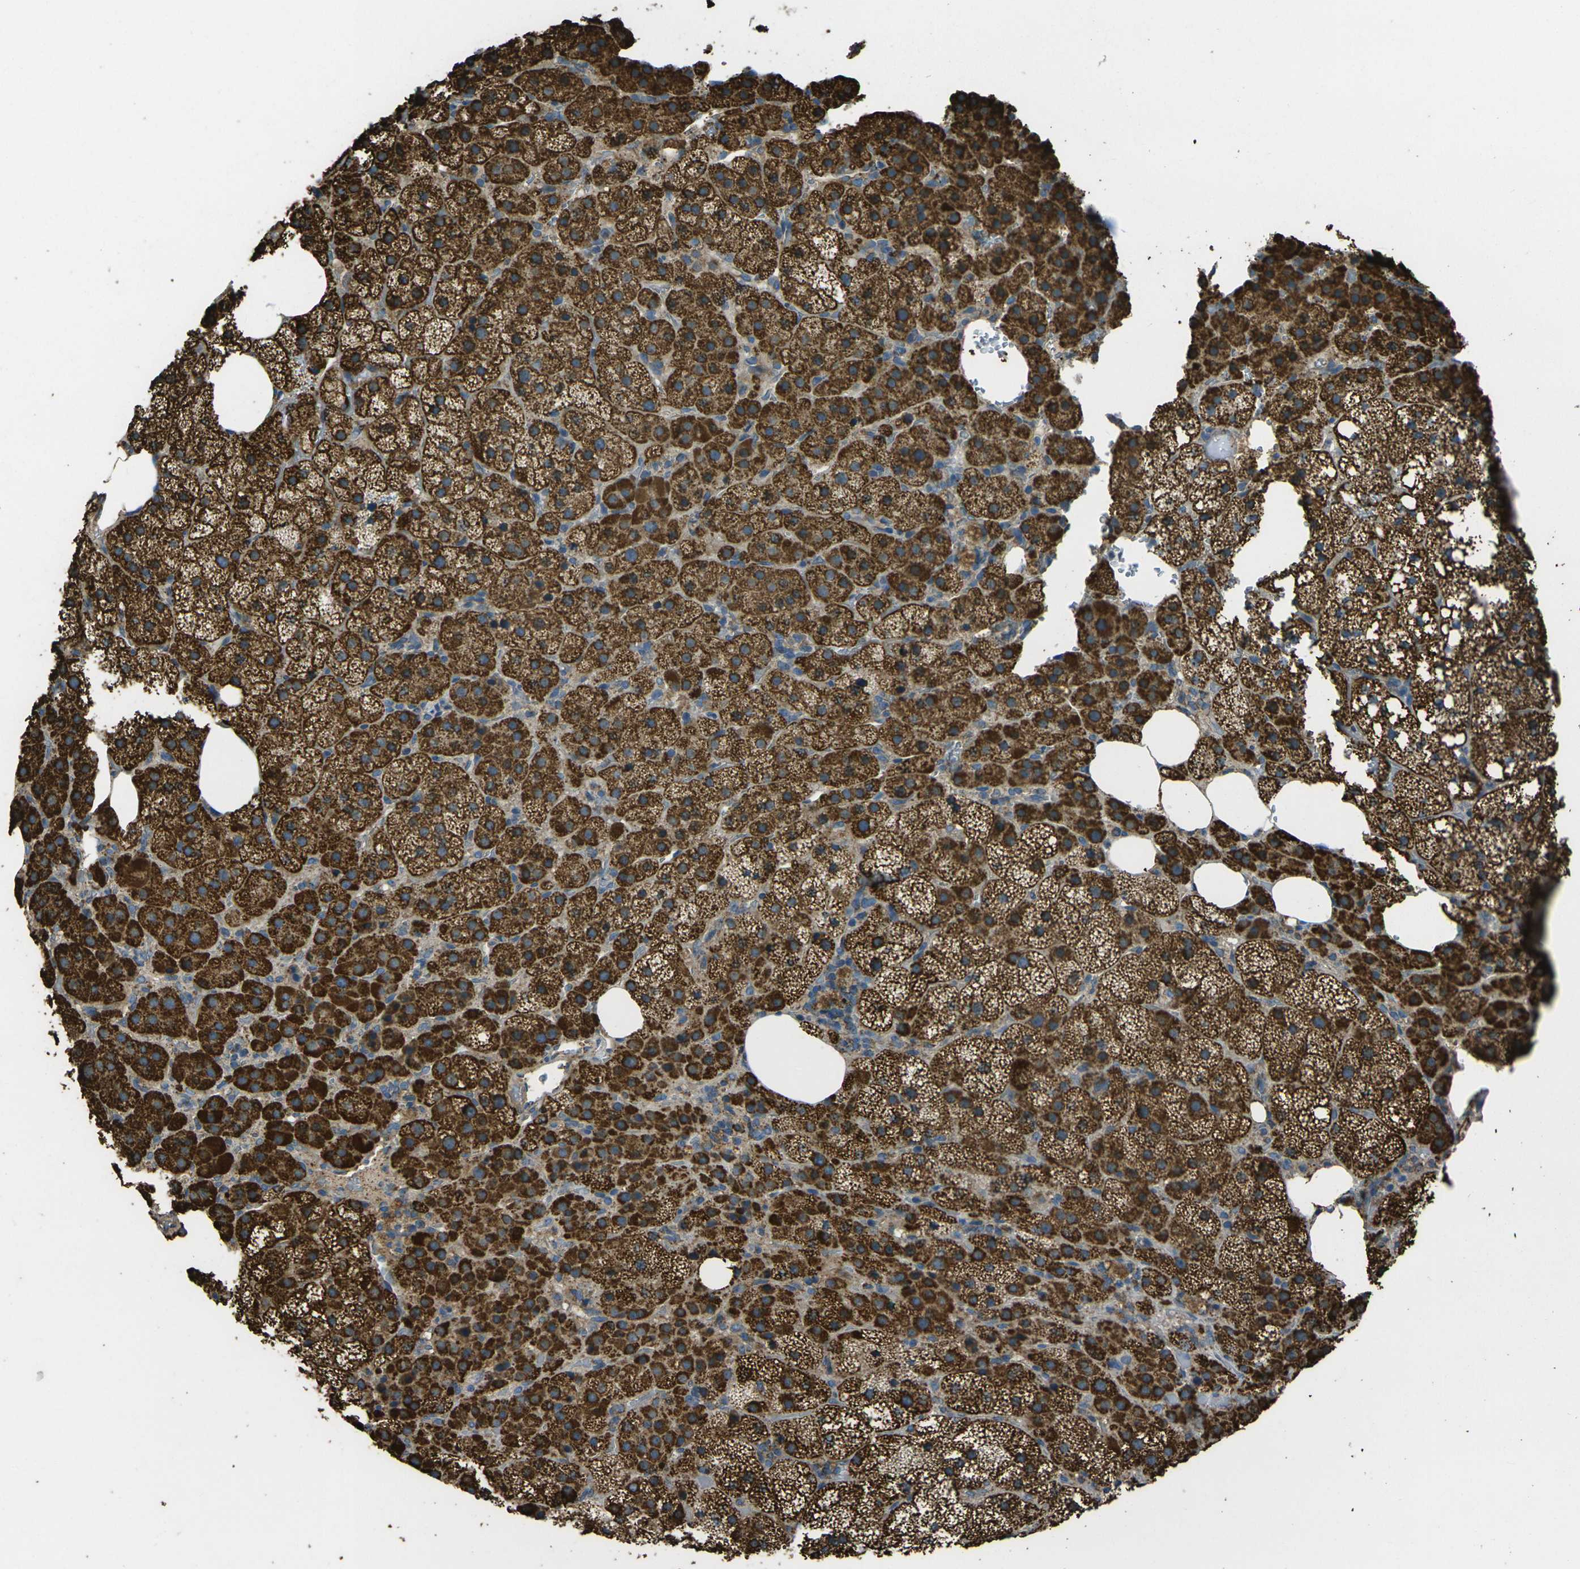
{"staining": {"intensity": "strong", "quantity": ">75%", "location": "cytoplasmic/membranous"}, "tissue": "adrenal gland", "cell_type": "Glandular cells", "image_type": "normal", "snomed": [{"axis": "morphology", "description": "Normal tissue, NOS"}, {"axis": "topography", "description": "Adrenal gland"}], "caption": "Adrenal gland stained with immunohistochemistry (IHC) demonstrates strong cytoplasmic/membranous positivity in about >75% of glandular cells. The staining was performed using DAB, with brown indicating positive protein expression. Nuclei are stained blue with hematoxylin.", "gene": "KLHL5", "patient": {"sex": "female", "age": 59}}